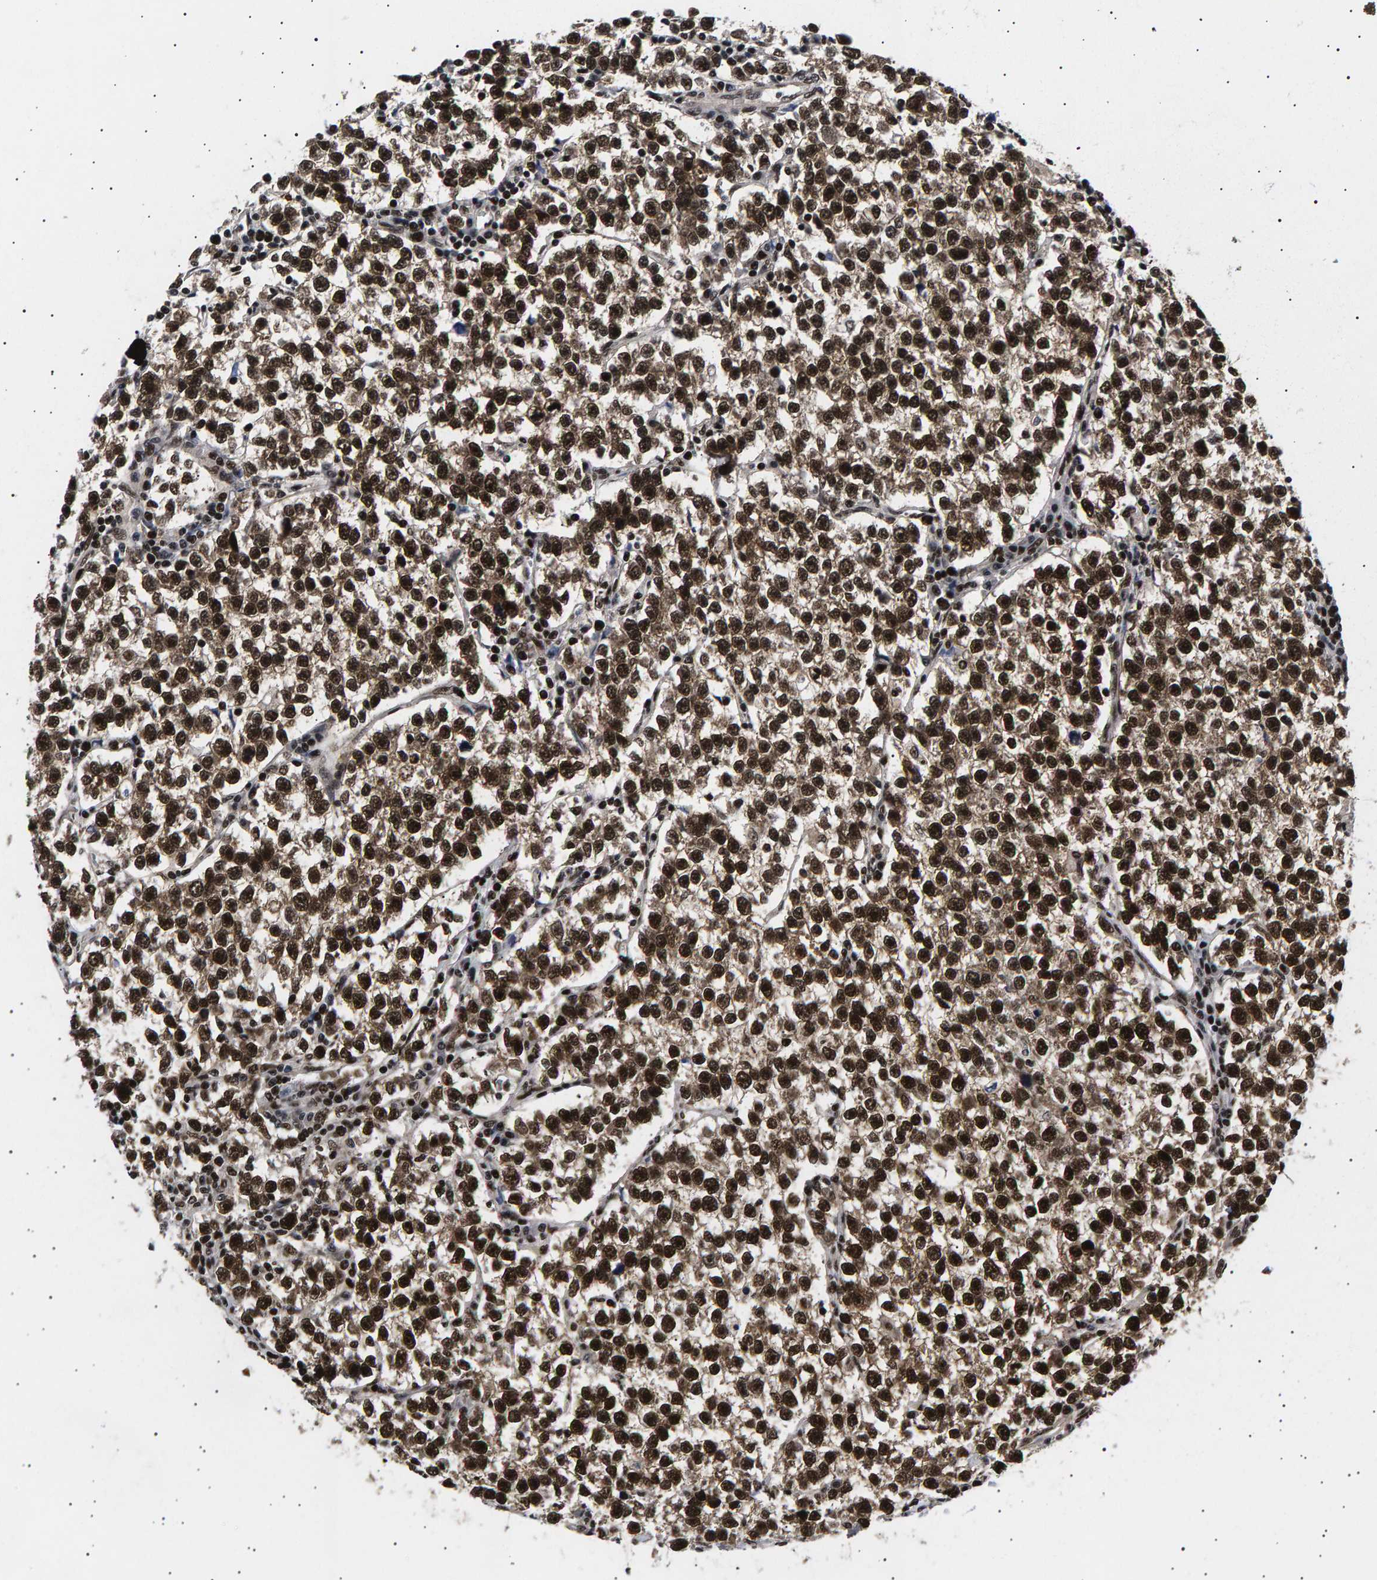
{"staining": {"intensity": "strong", "quantity": ">75%", "location": "nuclear"}, "tissue": "testis cancer", "cell_type": "Tumor cells", "image_type": "cancer", "snomed": [{"axis": "morphology", "description": "Normal tissue, NOS"}, {"axis": "morphology", "description": "Seminoma, NOS"}, {"axis": "topography", "description": "Testis"}], "caption": "The micrograph displays immunohistochemical staining of seminoma (testis). There is strong nuclear expression is appreciated in approximately >75% of tumor cells.", "gene": "ANKRD40", "patient": {"sex": "male", "age": 43}}